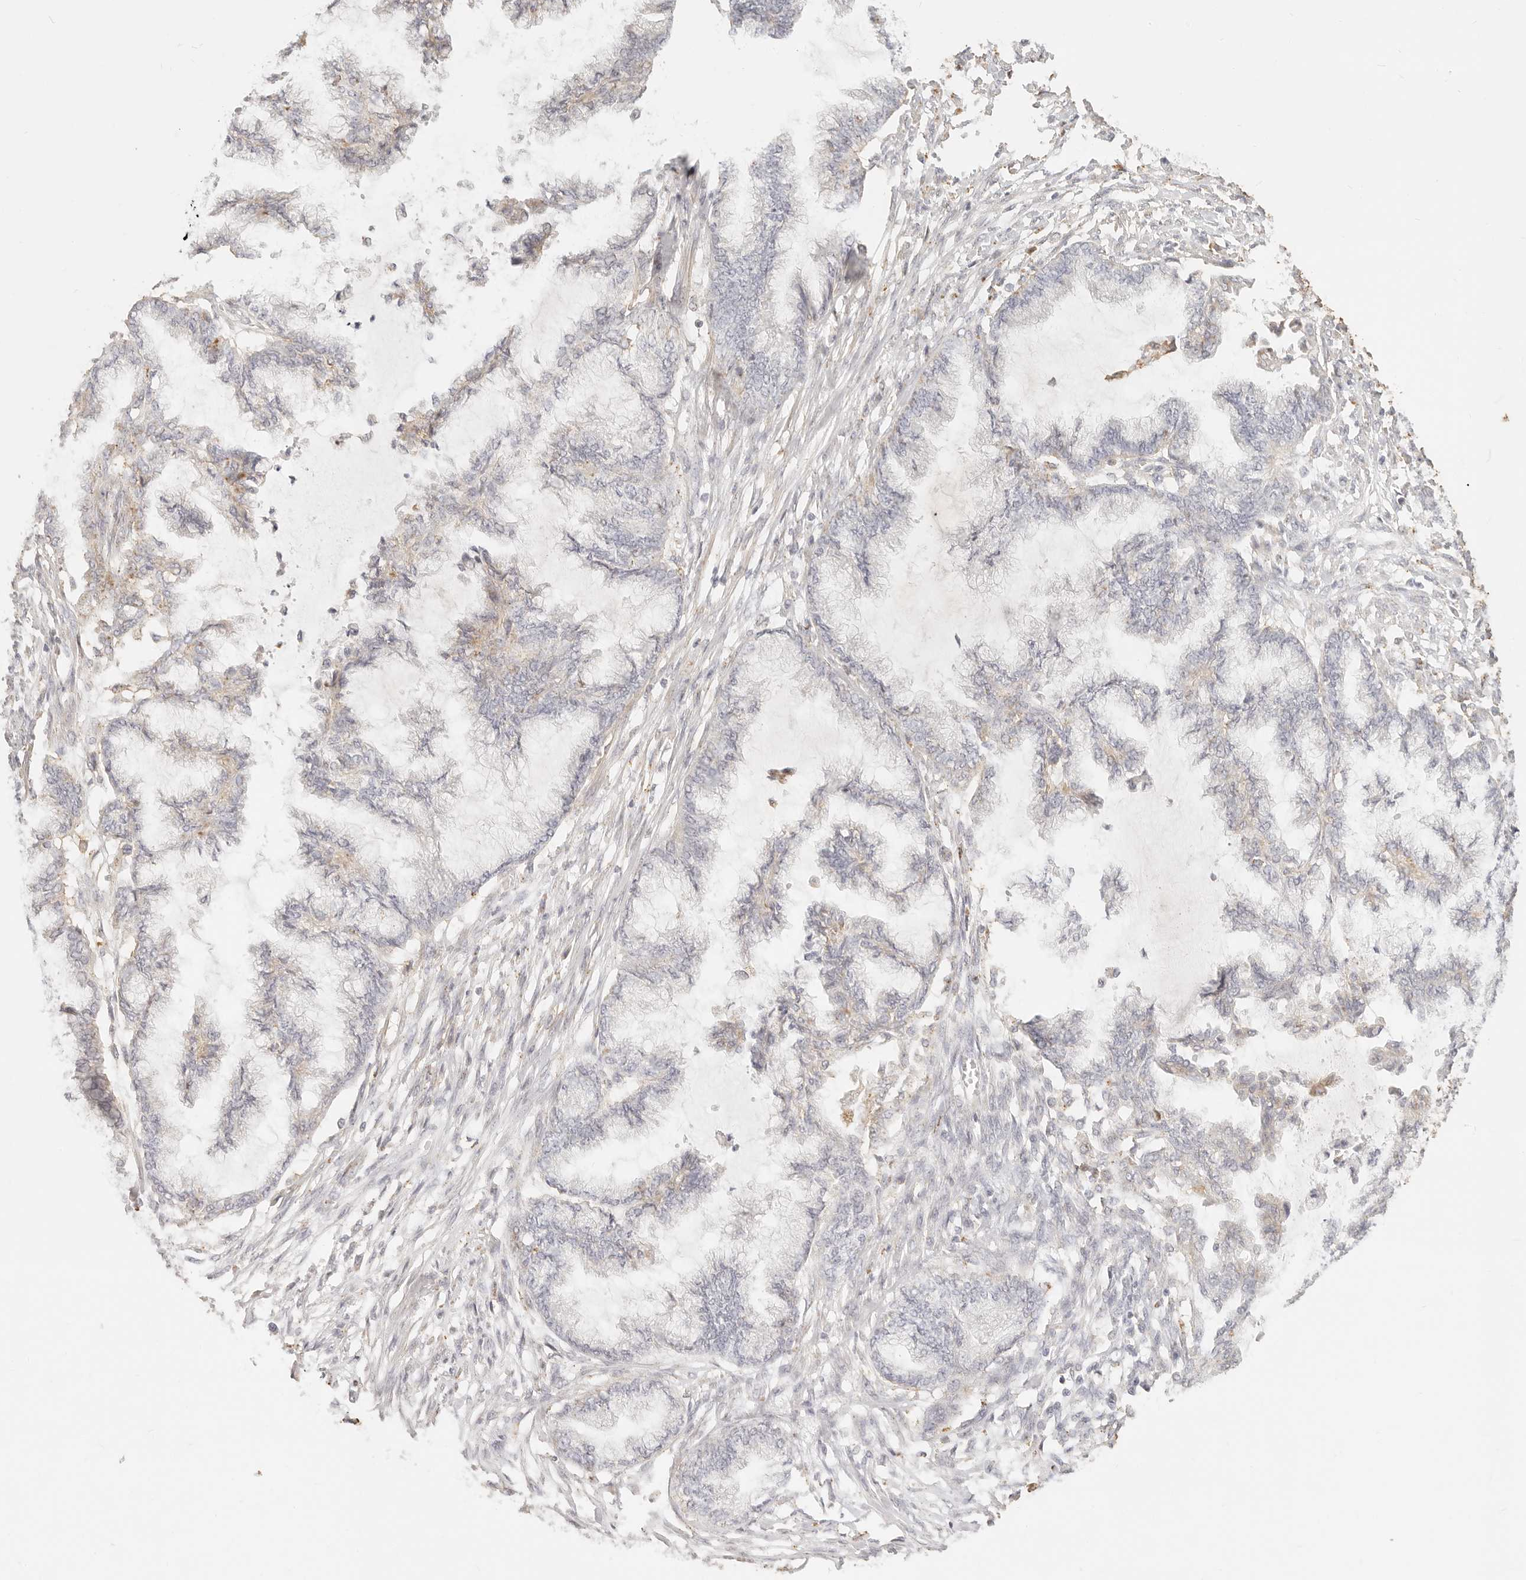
{"staining": {"intensity": "weak", "quantity": "<25%", "location": "cytoplasmic/membranous"}, "tissue": "endometrial cancer", "cell_type": "Tumor cells", "image_type": "cancer", "snomed": [{"axis": "morphology", "description": "Adenocarcinoma, NOS"}, {"axis": "topography", "description": "Endometrium"}], "caption": "Protein analysis of endometrial adenocarcinoma shows no significant positivity in tumor cells.", "gene": "CNMD", "patient": {"sex": "female", "age": 86}}